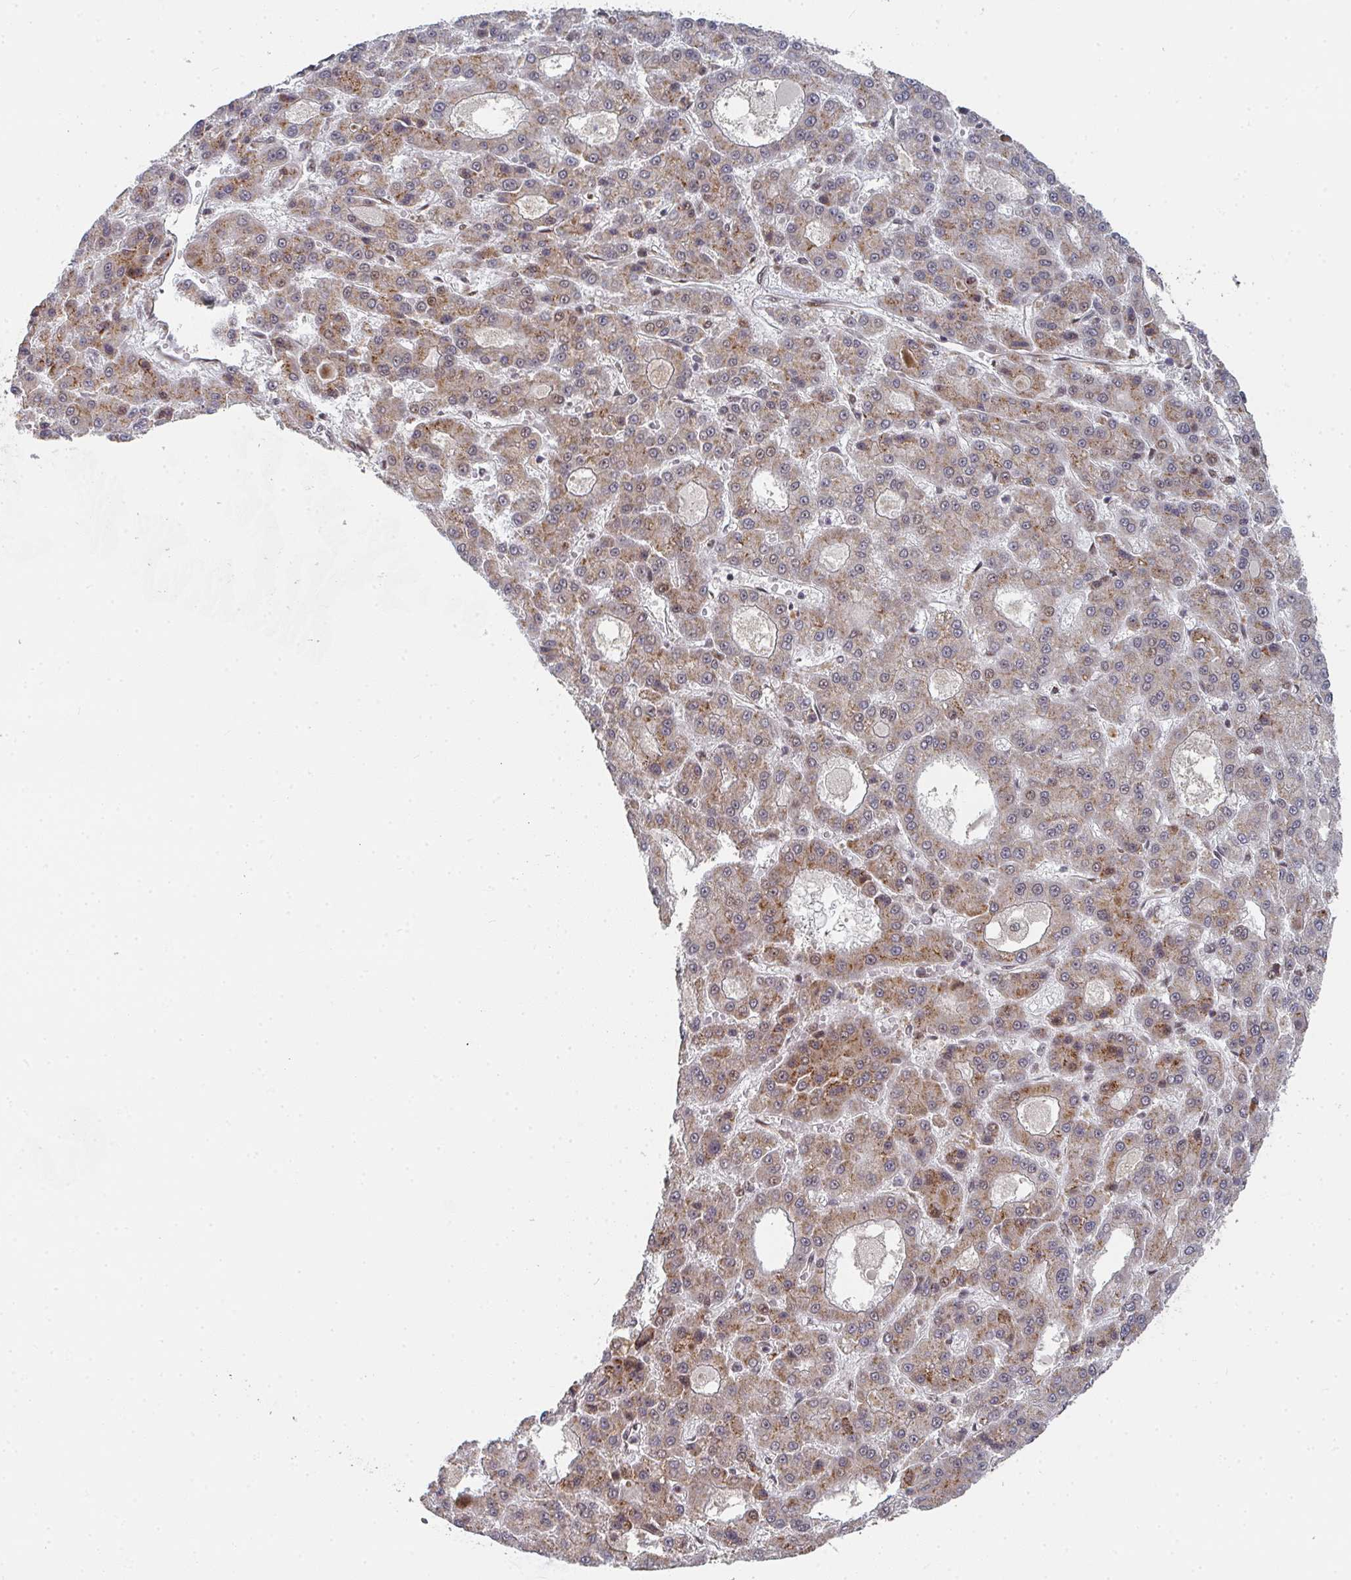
{"staining": {"intensity": "moderate", "quantity": ">75%", "location": "cytoplasmic/membranous,nuclear"}, "tissue": "liver cancer", "cell_type": "Tumor cells", "image_type": "cancer", "snomed": [{"axis": "morphology", "description": "Carcinoma, Hepatocellular, NOS"}, {"axis": "topography", "description": "Liver"}], "caption": "Approximately >75% of tumor cells in human liver cancer (hepatocellular carcinoma) exhibit moderate cytoplasmic/membranous and nuclear protein positivity as visualized by brown immunohistochemical staining.", "gene": "RBBP5", "patient": {"sex": "male", "age": 70}}